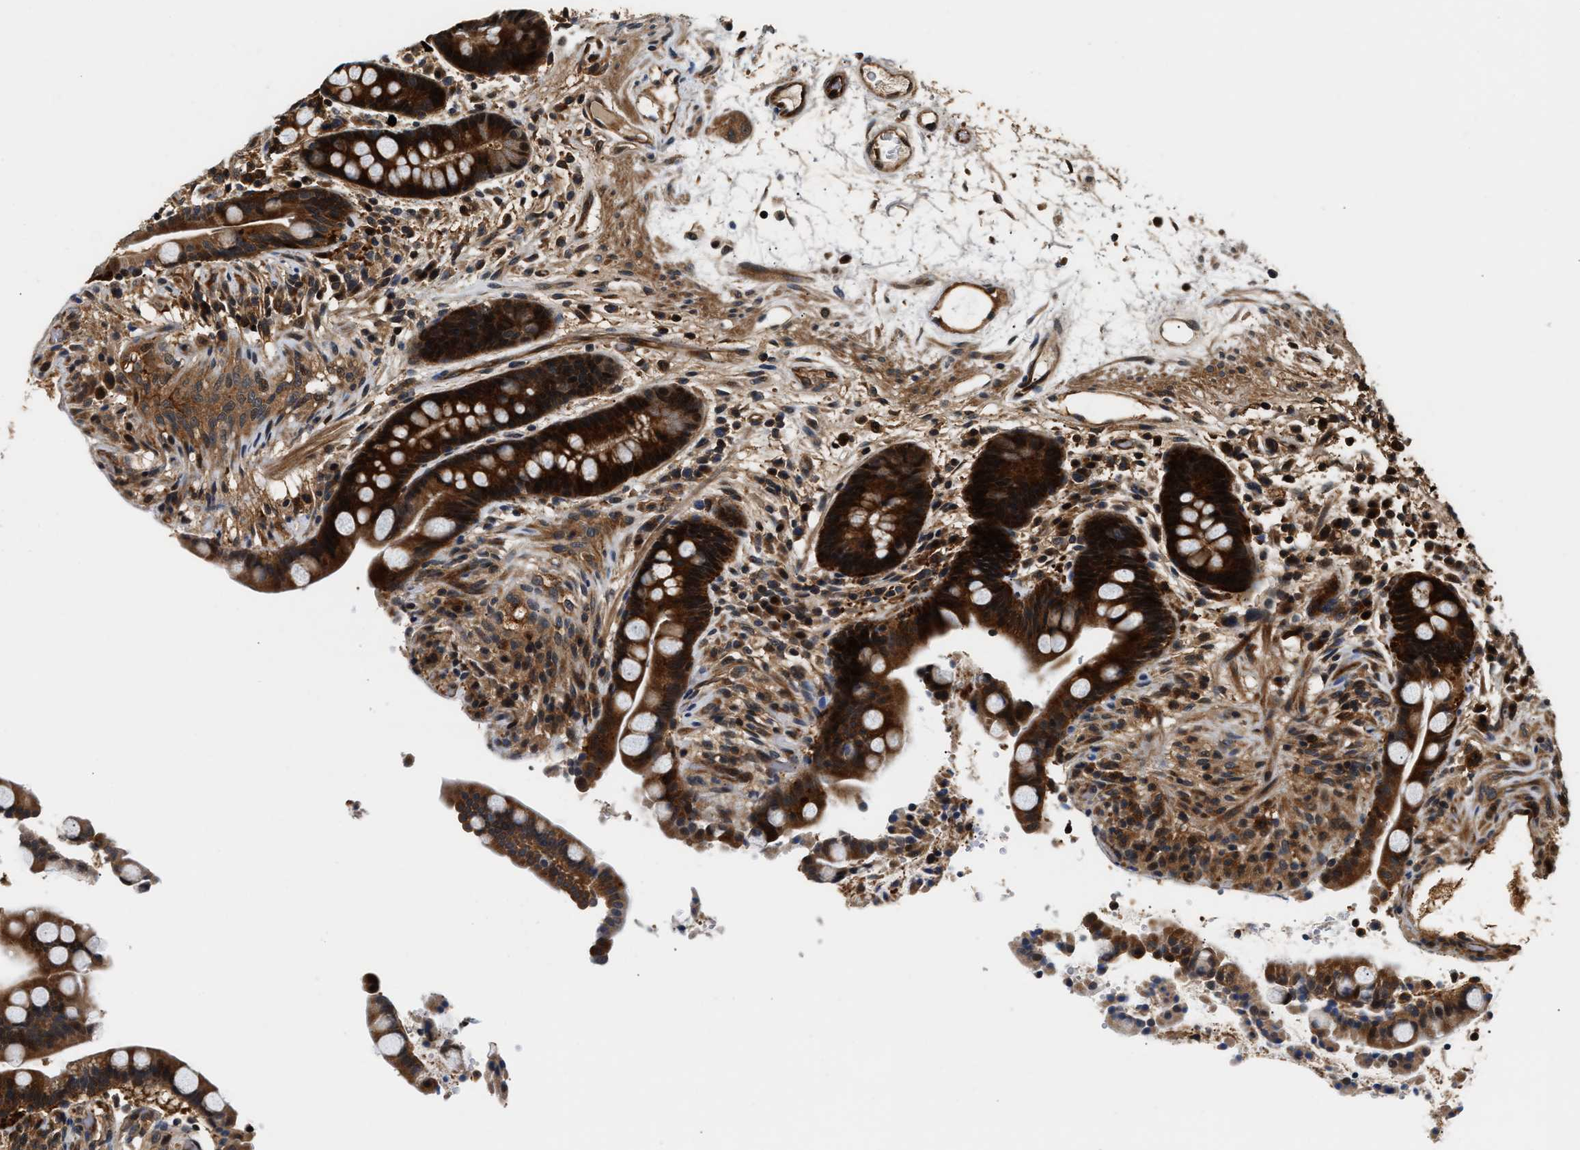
{"staining": {"intensity": "moderate", "quantity": ">75%", "location": "cytoplasmic/membranous"}, "tissue": "colon", "cell_type": "Endothelial cells", "image_type": "normal", "snomed": [{"axis": "morphology", "description": "Normal tissue, NOS"}, {"axis": "topography", "description": "Colon"}], "caption": "Moderate cytoplasmic/membranous positivity is present in about >75% of endothelial cells in unremarkable colon. (Stains: DAB (3,3'-diaminobenzidine) in brown, nuclei in blue, Microscopy: brightfield microscopy at high magnification).", "gene": "TUT7", "patient": {"sex": "male", "age": 73}}